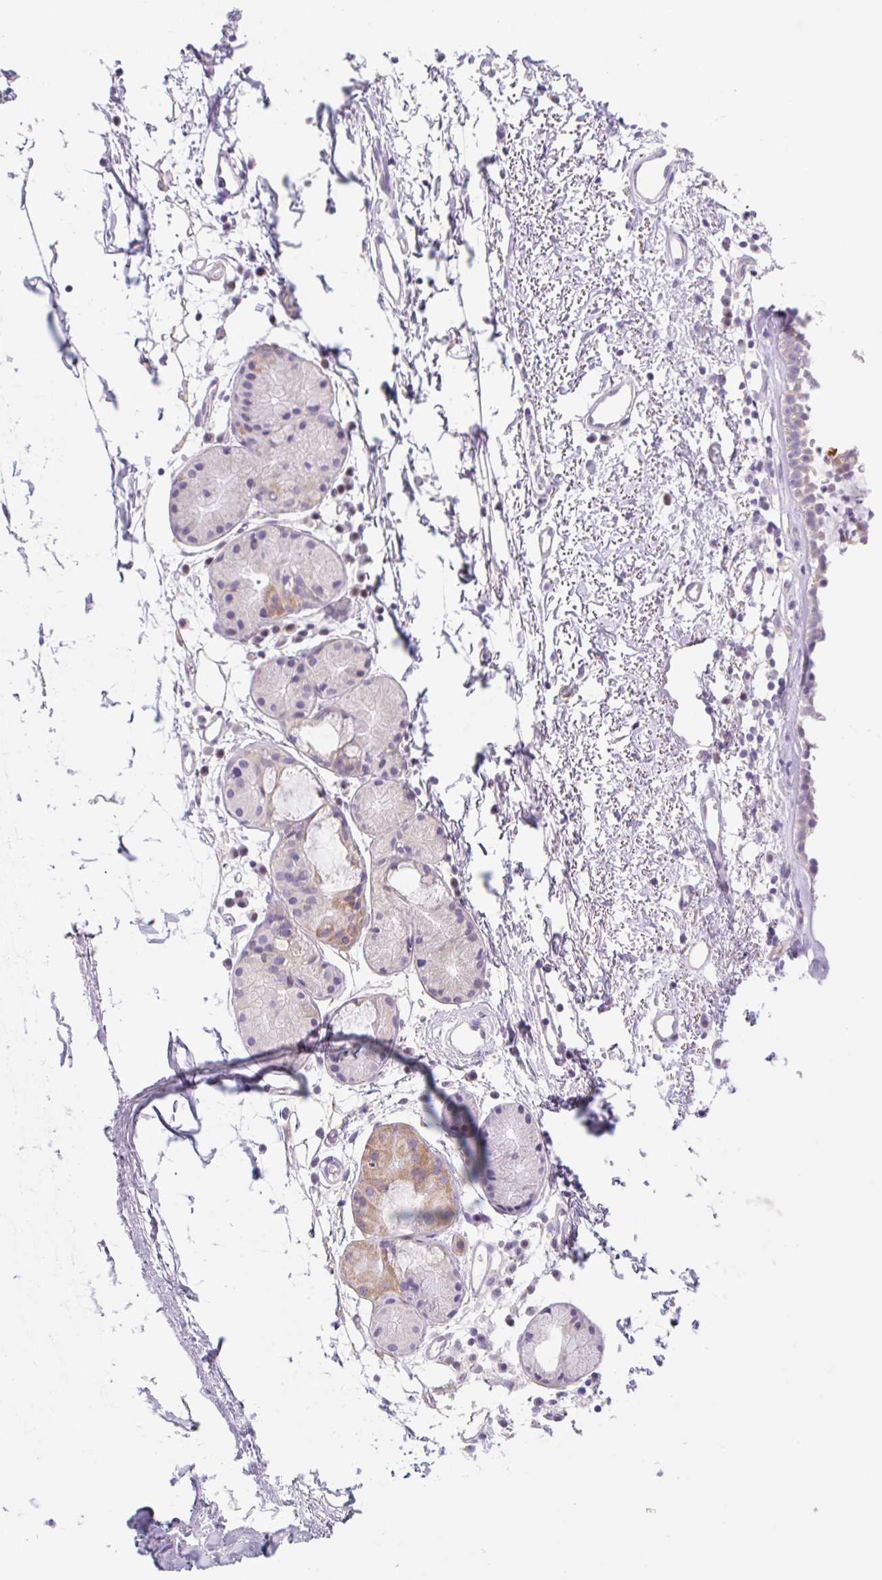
{"staining": {"intensity": "negative", "quantity": "none", "location": "none"}, "tissue": "adipose tissue", "cell_type": "Adipocytes", "image_type": "normal", "snomed": [{"axis": "morphology", "description": "Normal tissue, NOS"}, {"axis": "topography", "description": "Cartilage tissue"}, {"axis": "topography", "description": "Nasopharynx"}], "caption": "Immunohistochemistry (IHC) of unremarkable human adipose tissue shows no positivity in adipocytes. The staining was performed using DAB (3,3'-diaminobenzidine) to visualize the protein expression in brown, while the nuclei were stained in blue with hematoxylin (Magnification: 20x).", "gene": "LYVE1", "patient": {"sex": "male", "age": 56}}